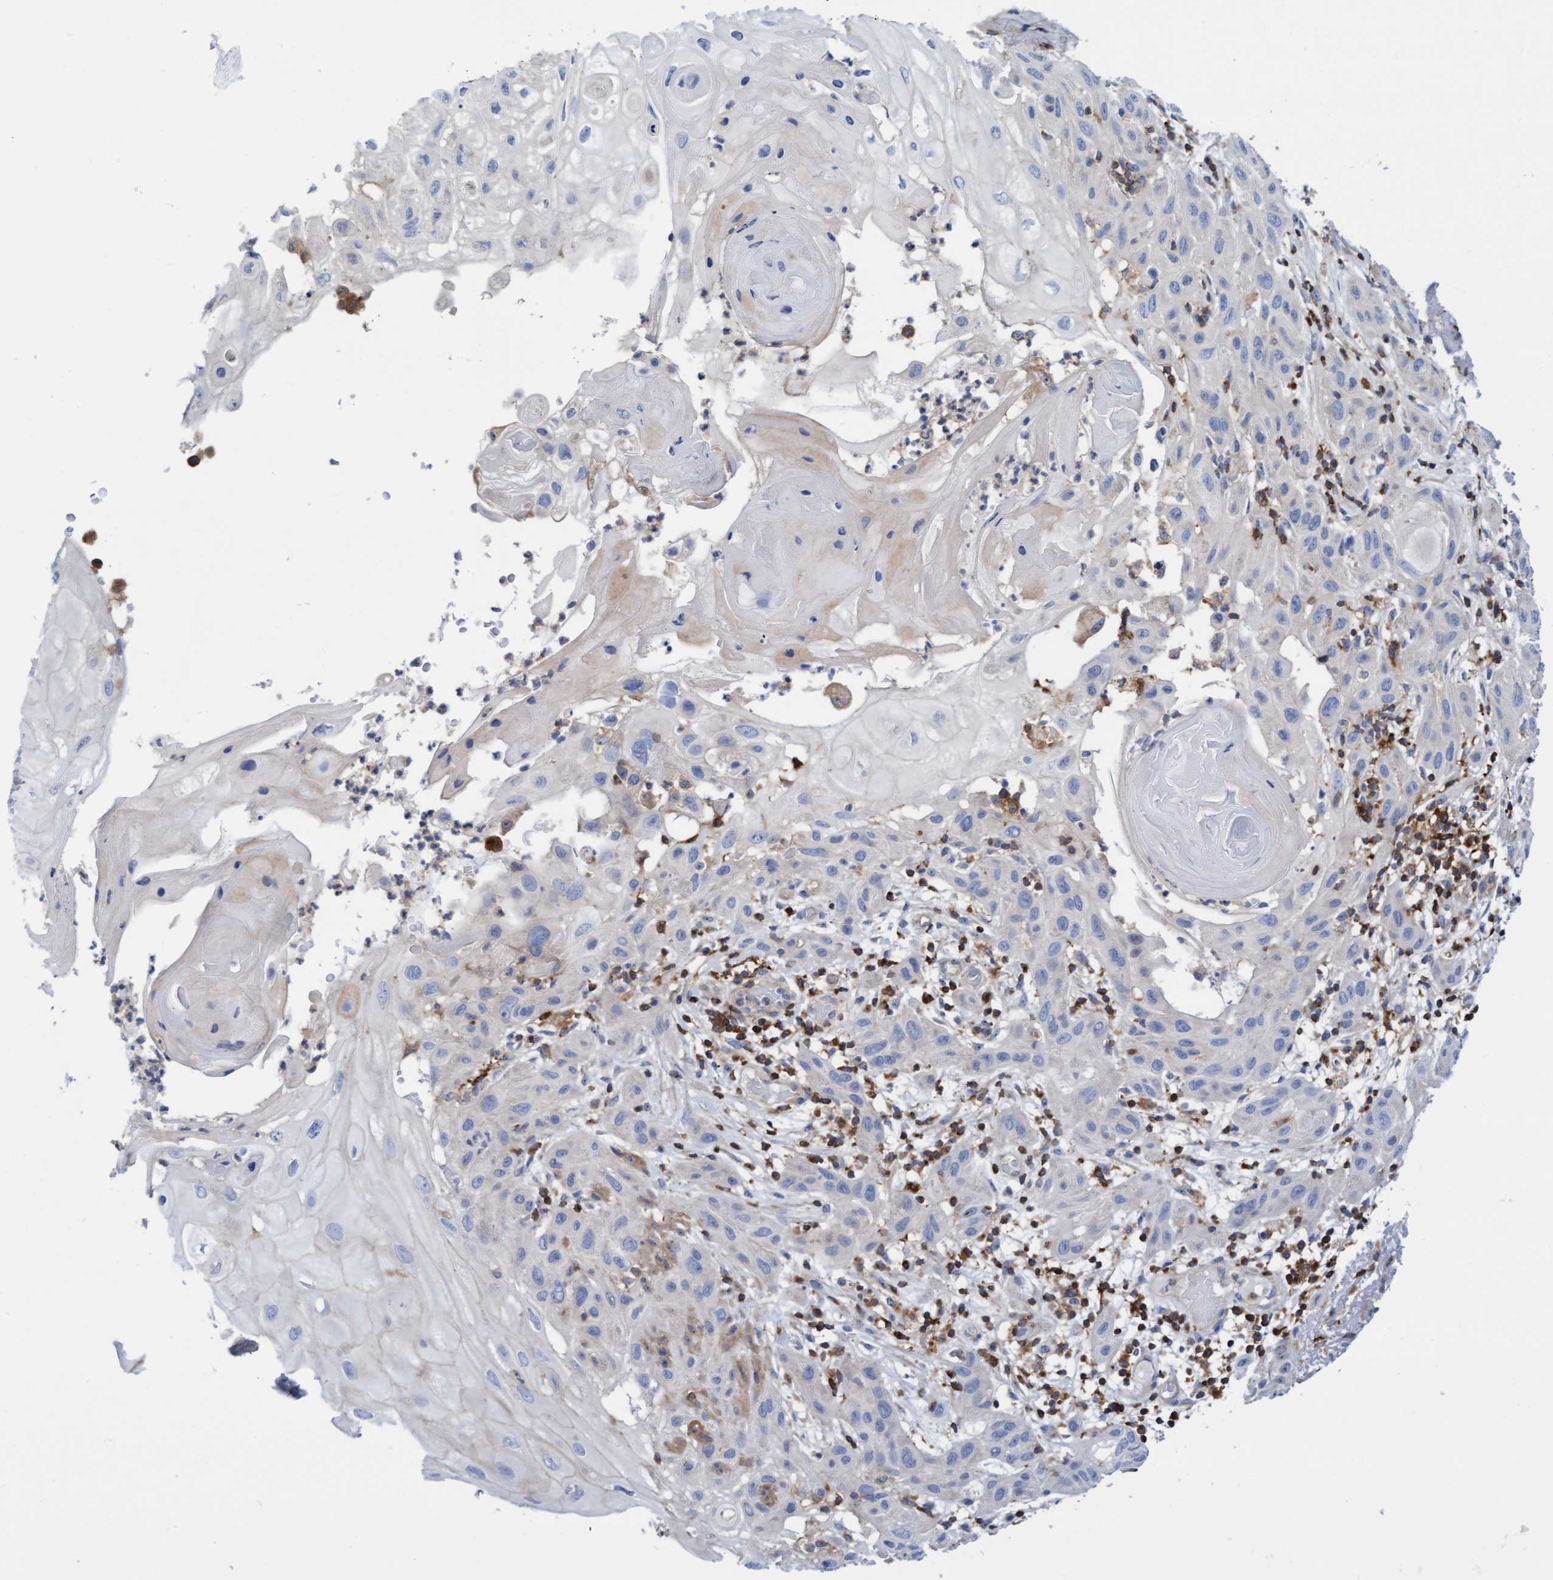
{"staining": {"intensity": "negative", "quantity": "none", "location": "none"}, "tissue": "skin cancer", "cell_type": "Tumor cells", "image_type": "cancer", "snomed": [{"axis": "morphology", "description": "Squamous cell carcinoma, NOS"}, {"axis": "topography", "description": "Skin"}], "caption": "This is an immunohistochemistry micrograph of skin cancer. There is no expression in tumor cells.", "gene": "FNBP1", "patient": {"sex": "female", "age": 96}}